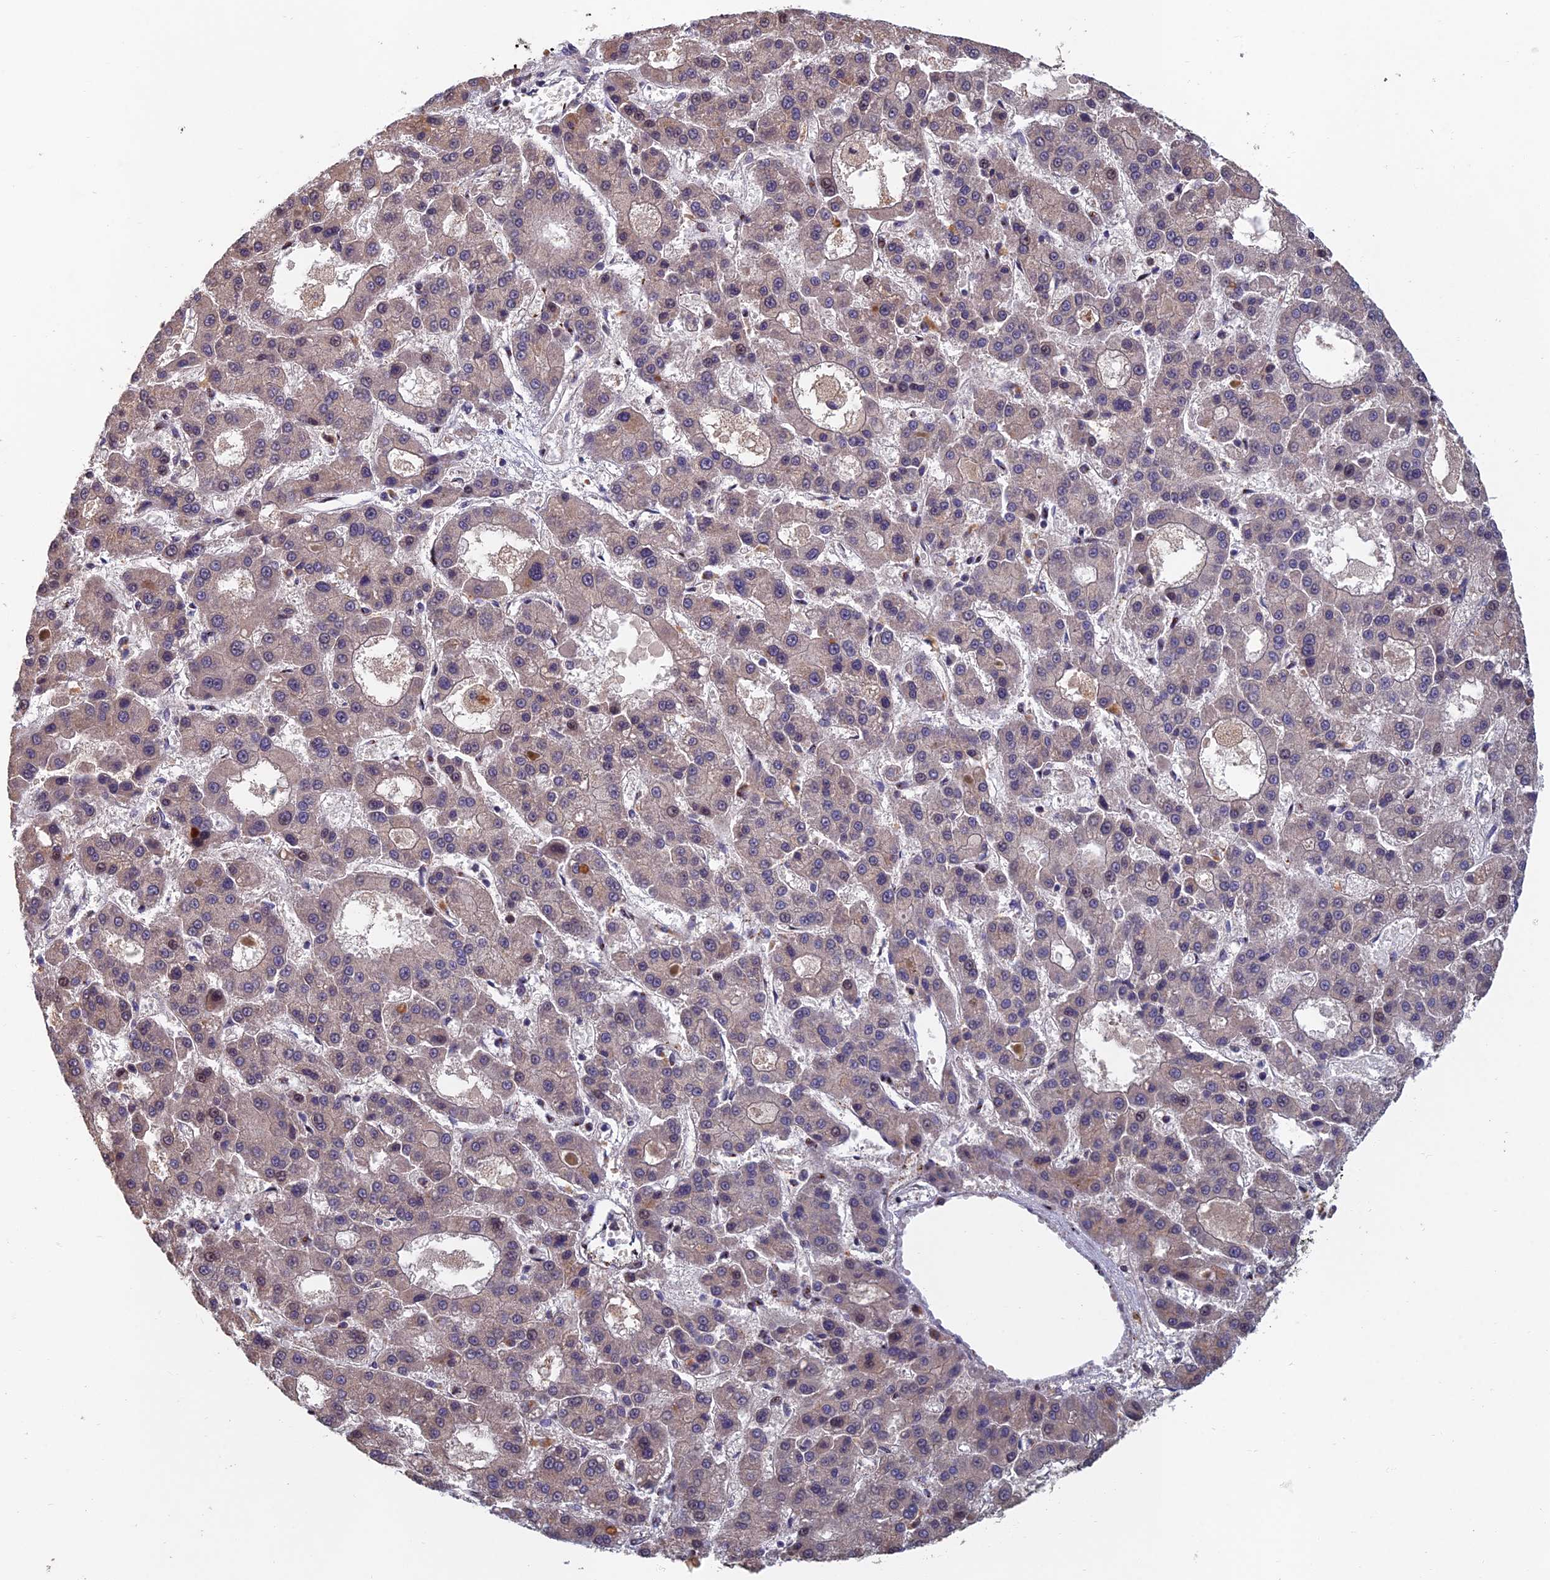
{"staining": {"intensity": "weak", "quantity": "<25%", "location": "cytoplasmic/membranous"}, "tissue": "liver cancer", "cell_type": "Tumor cells", "image_type": "cancer", "snomed": [{"axis": "morphology", "description": "Carcinoma, Hepatocellular, NOS"}, {"axis": "topography", "description": "Liver"}], "caption": "IHC micrograph of hepatocellular carcinoma (liver) stained for a protein (brown), which demonstrates no positivity in tumor cells. (DAB (3,3'-diaminobenzidine) immunohistochemistry with hematoxylin counter stain).", "gene": "C15orf62", "patient": {"sex": "male", "age": 70}}